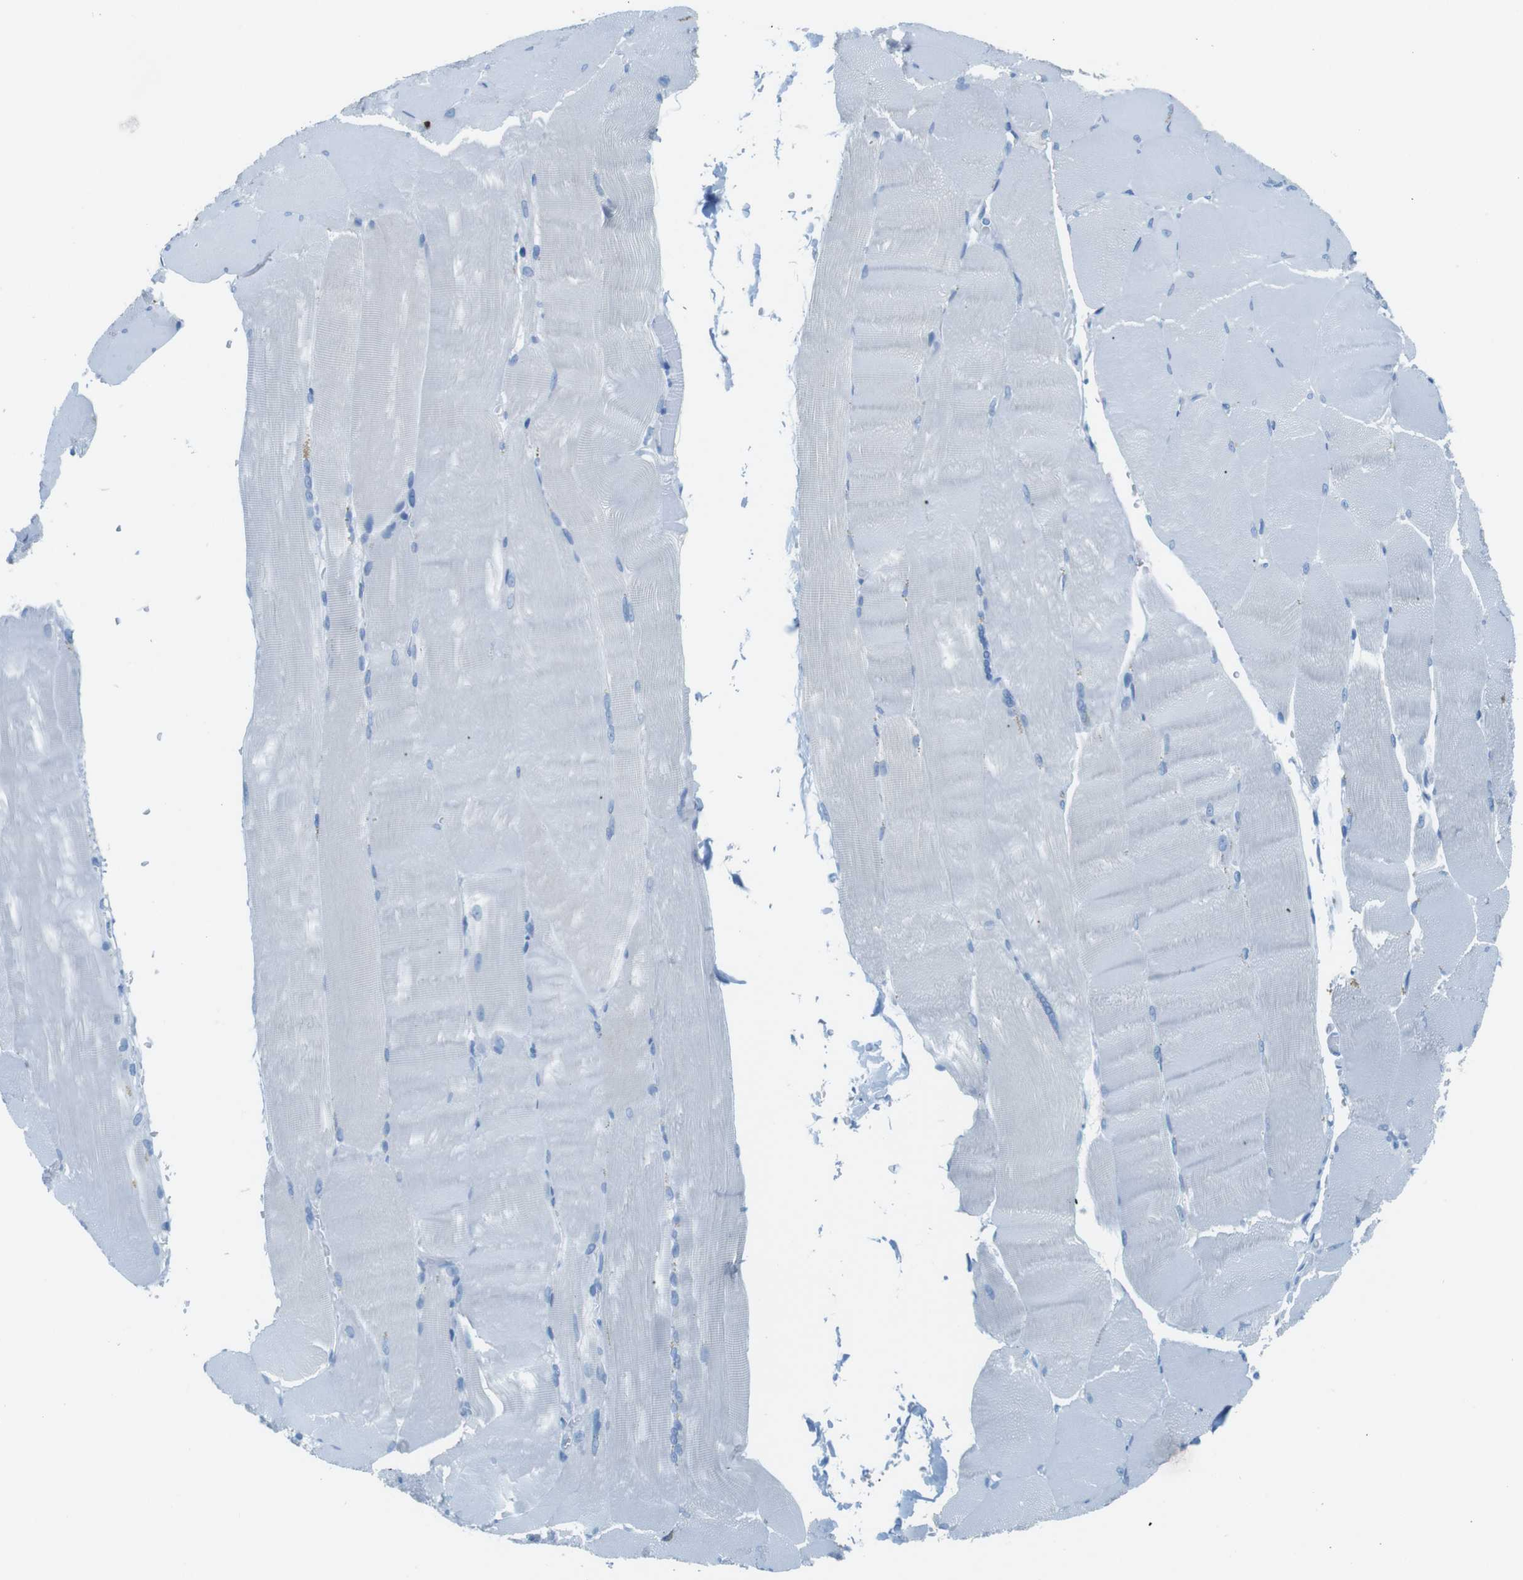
{"staining": {"intensity": "negative", "quantity": "none", "location": "none"}, "tissue": "skeletal muscle", "cell_type": "Myocytes", "image_type": "normal", "snomed": [{"axis": "morphology", "description": "Normal tissue, NOS"}, {"axis": "topography", "description": "Skin"}, {"axis": "topography", "description": "Skeletal muscle"}], "caption": "A high-resolution photomicrograph shows immunohistochemistry (IHC) staining of normal skeletal muscle, which displays no significant staining in myocytes. (Immunohistochemistry, brightfield microscopy, high magnification).", "gene": "MCEMP1", "patient": {"sex": "male", "age": 83}}